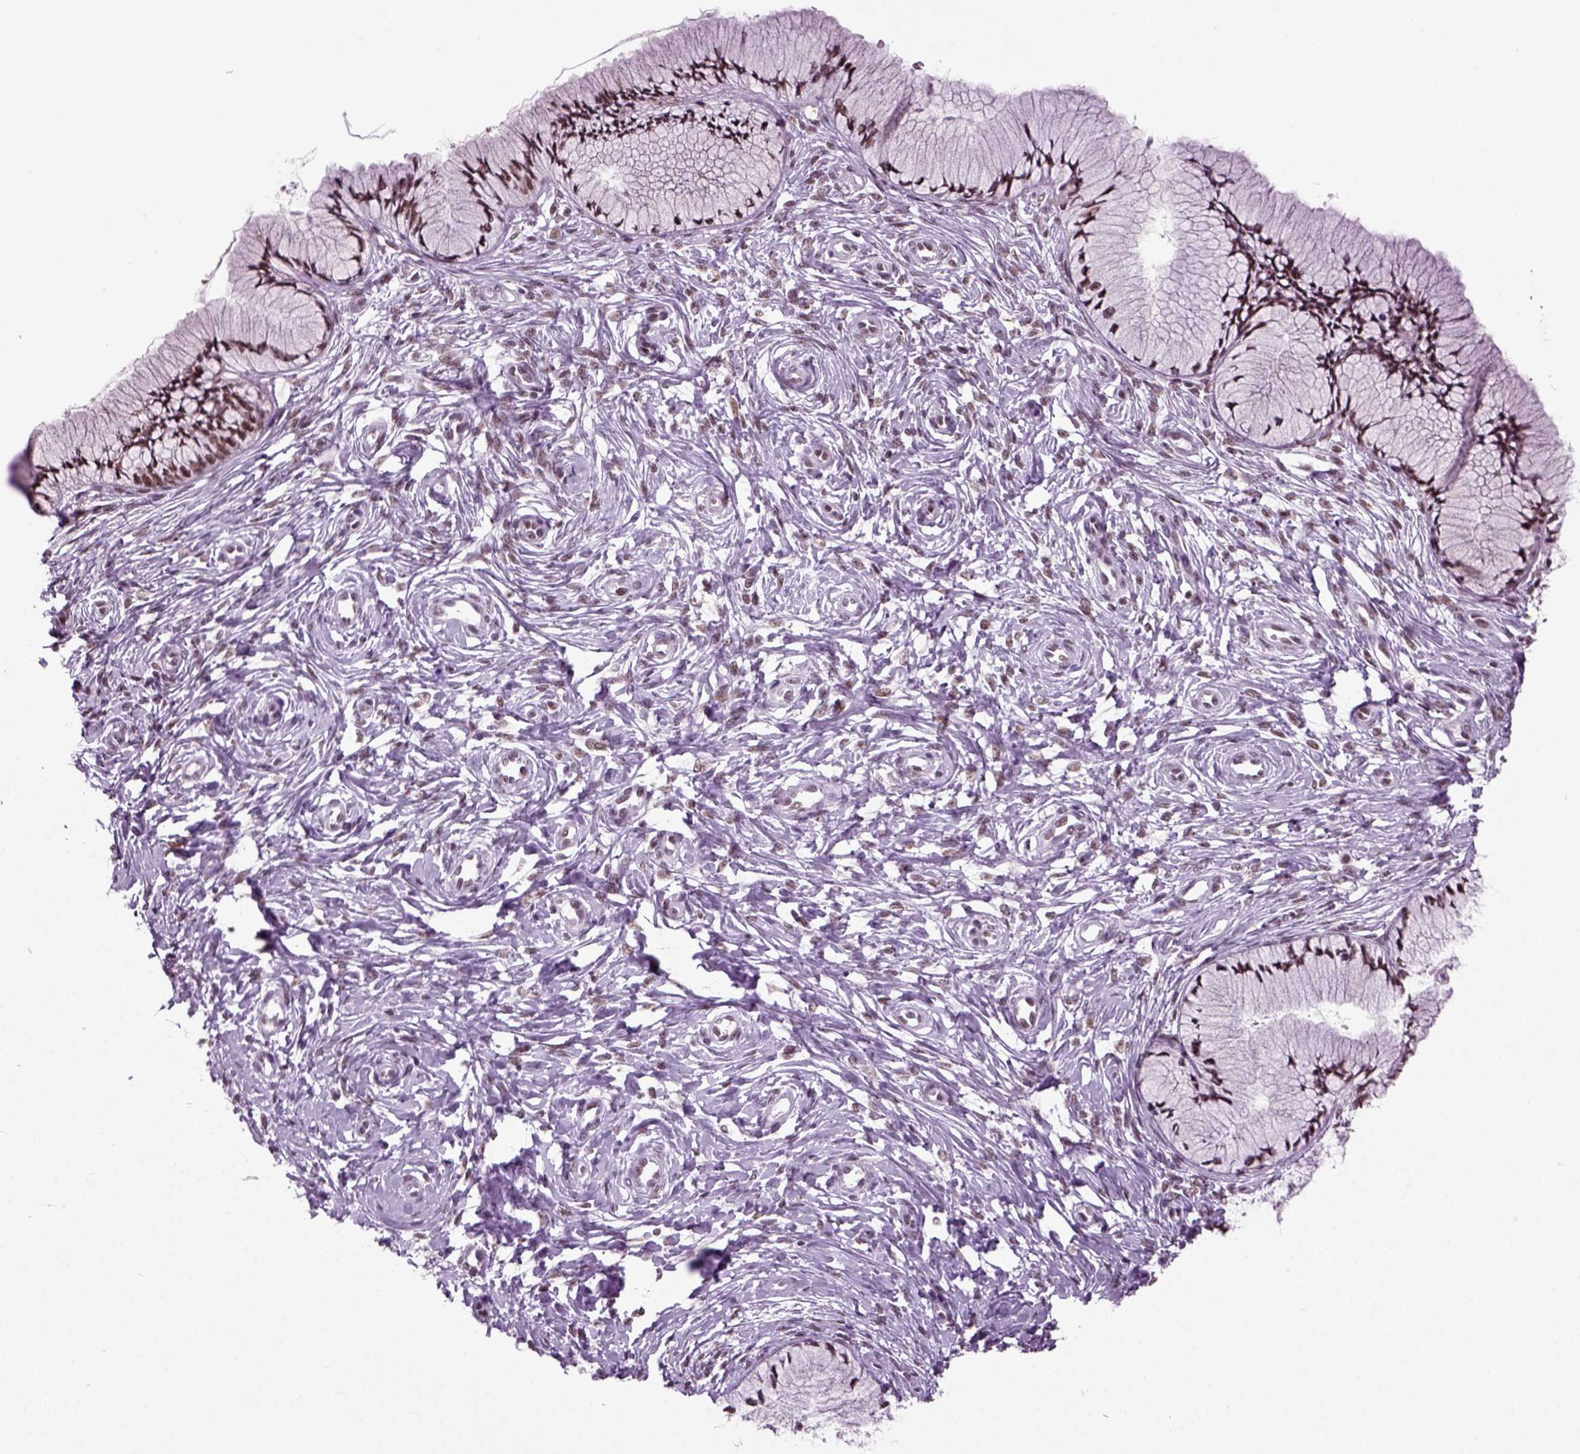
{"staining": {"intensity": "weak", "quantity": ">75%", "location": "nuclear"}, "tissue": "cervix", "cell_type": "Glandular cells", "image_type": "normal", "snomed": [{"axis": "morphology", "description": "Normal tissue, NOS"}, {"axis": "topography", "description": "Cervix"}], "caption": "Protein positivity by immunohistochemistry (IHC) displays weak nuclear positivity in about >75% of glandular cells in normal cervix. The staining is performed using DAB brown chromogen to label protein expression. The nuclei are counter-stained blue using hematoxylin.", "gene": "RCOR3", "patient": {"sex": "female", "age": 37}}